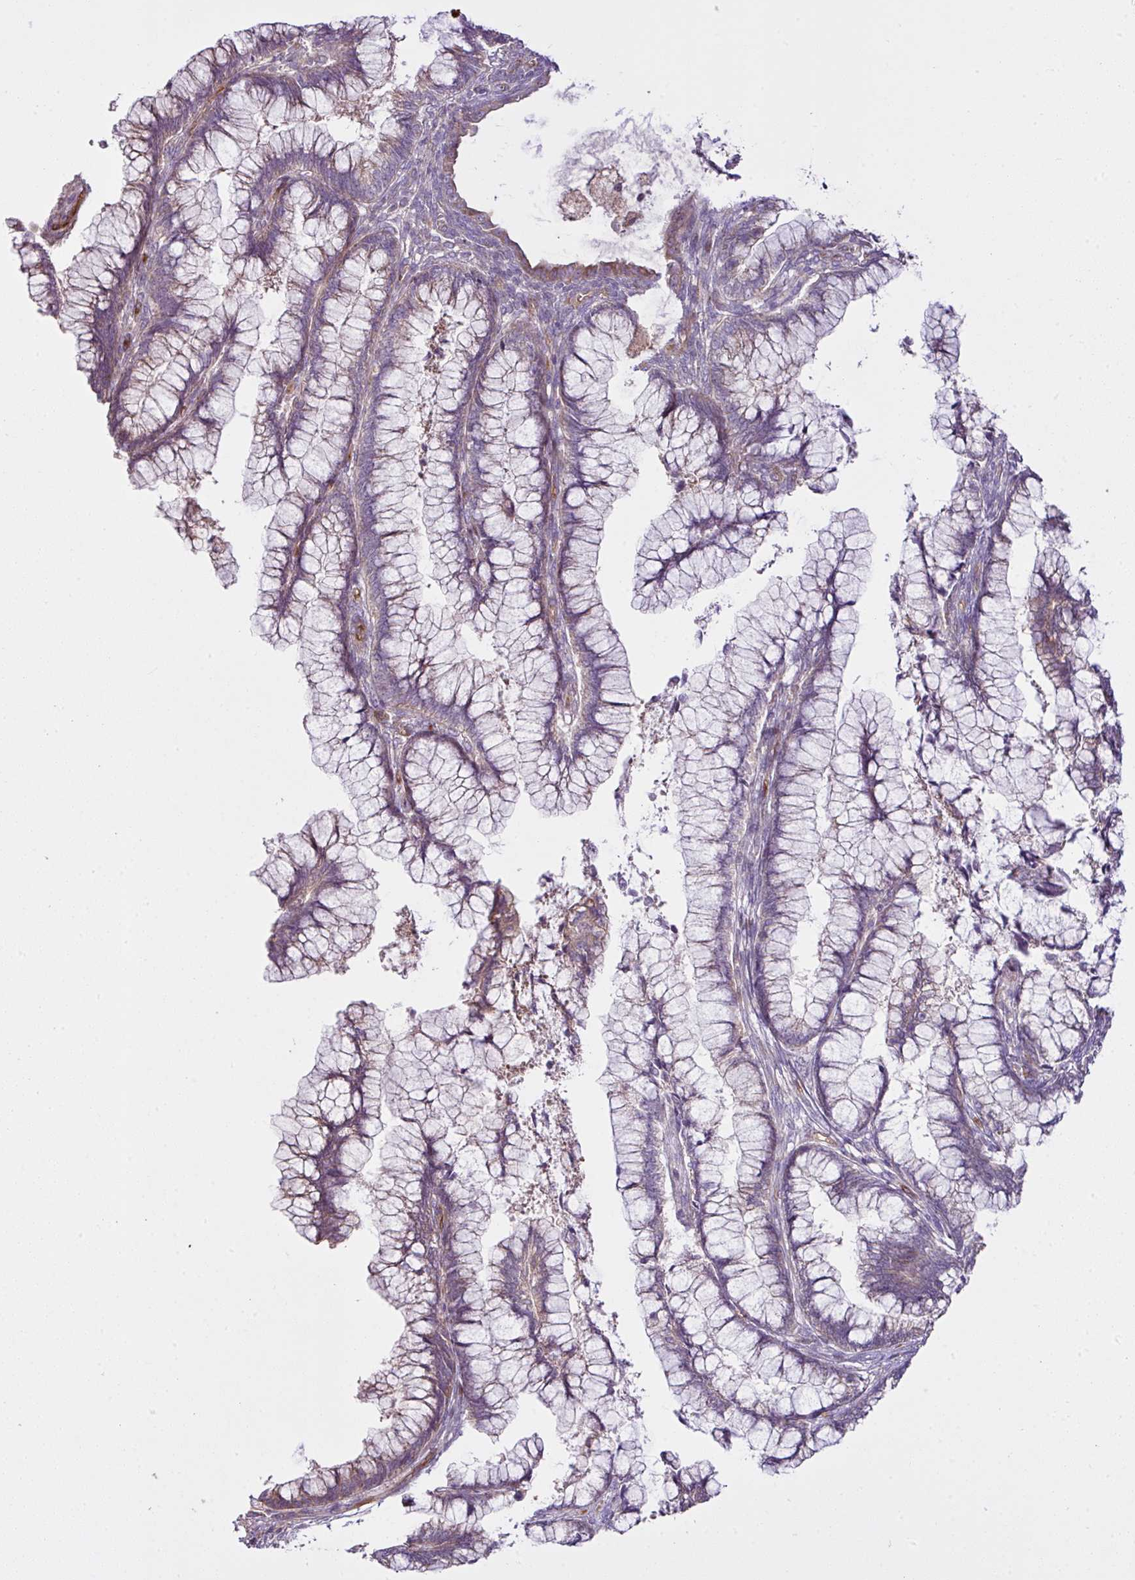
{"staining": {"intensity": "negative", "quantity": "none", "location": "none"}, "tissue": "cervical cancer", "cell_type": "Tumor cells", "image_type": "cancer", "snomed": [{"axis": "morphology", "description": "Adenocarcinoma, NOS"}, {"axis": "topography", "description": "Cervix"}], "caption": "Tumor cells show no significant protein expression in cervical adenocarcinoma.", "gene": "COX18", "patient": {"sex": "female", "age": 44}}